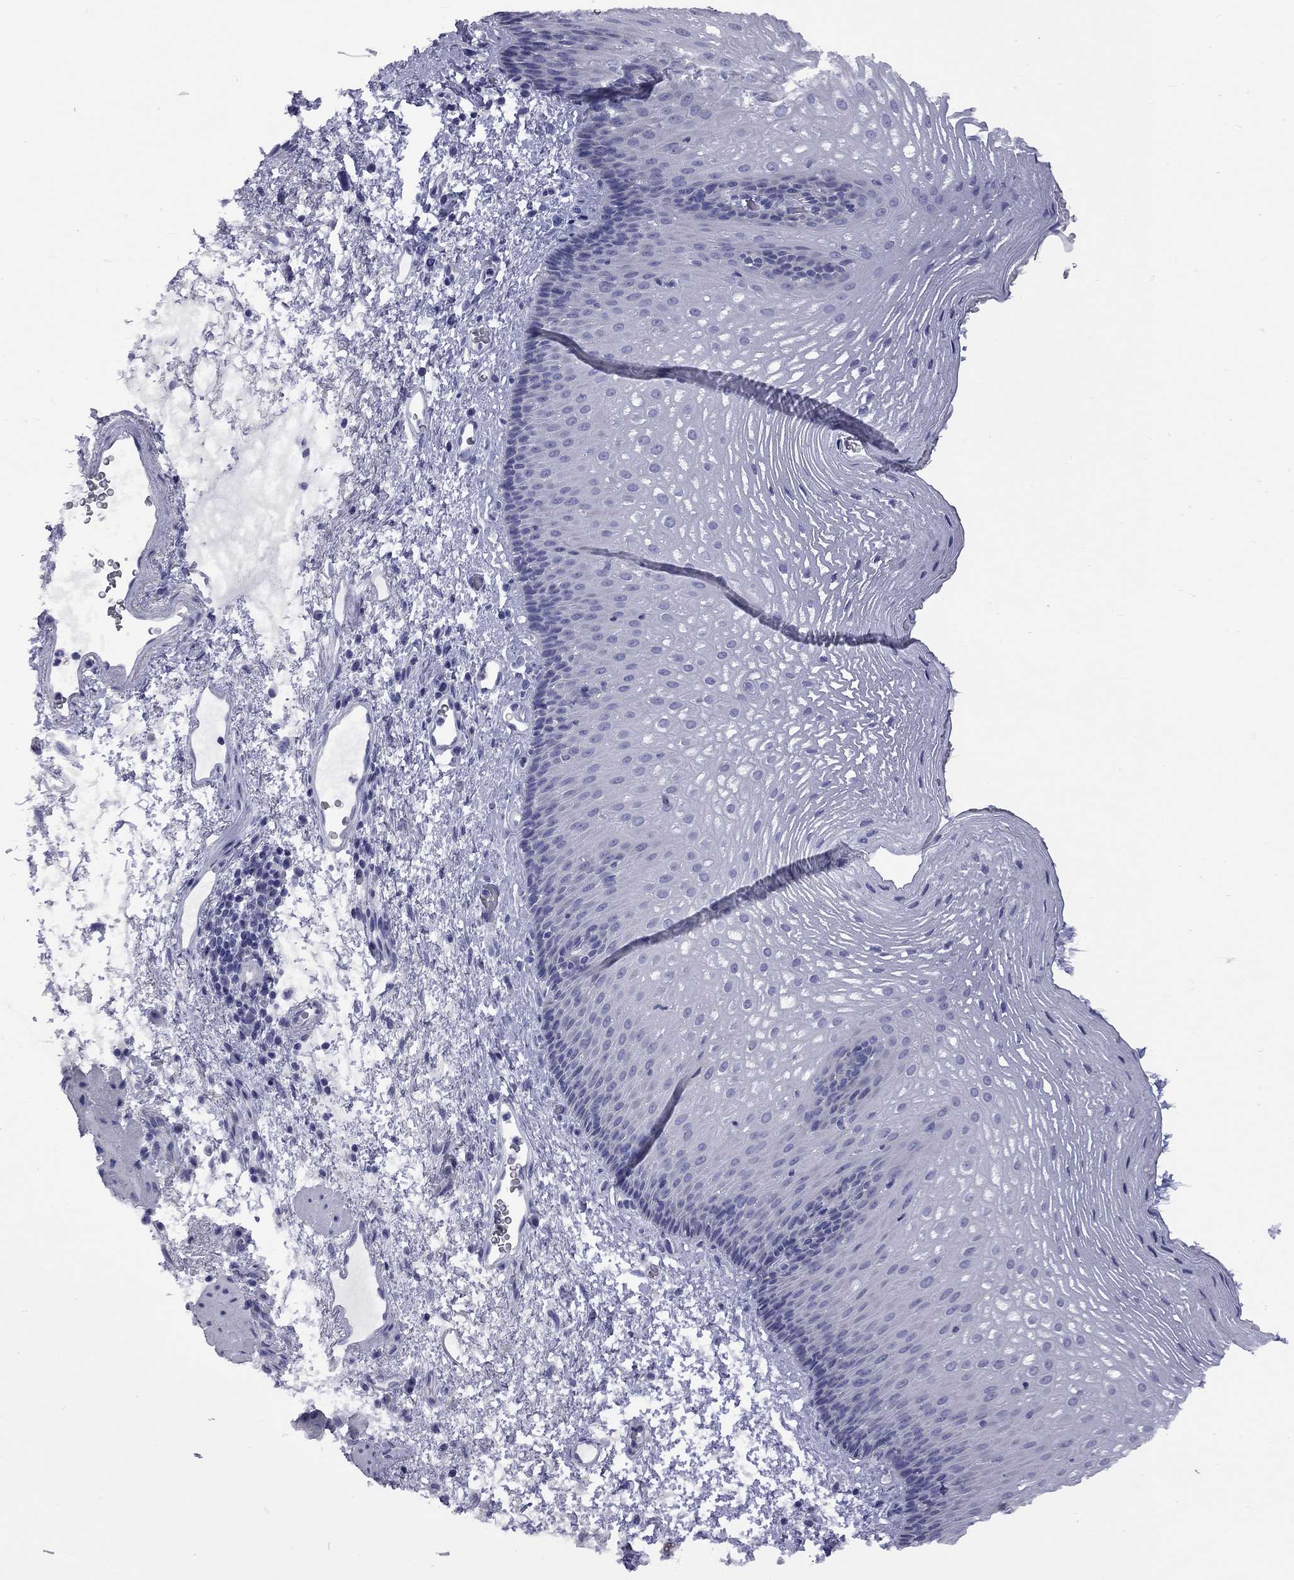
{"staining": {"intensity": "negative", "quantity": "none", "location": "none"}, "tissue": "esophagus", "cell_type": "Squamous epithelial cells", "image_type": "normal", "snomed": [{"axis": "morphology", "description": "Normal tissue, NOS"}, {"axis": "topography", "description": "Esophagus"}], "caption": "A photomicrograph of esophagus stained for a protein shows no brown staining in squamous epithelial cells. (DAB immunohistochemistry visualized using brightfield microscopy, high magnification).", "gene": "ABCB4", "patient": {"sex": "male", "age": 76}}